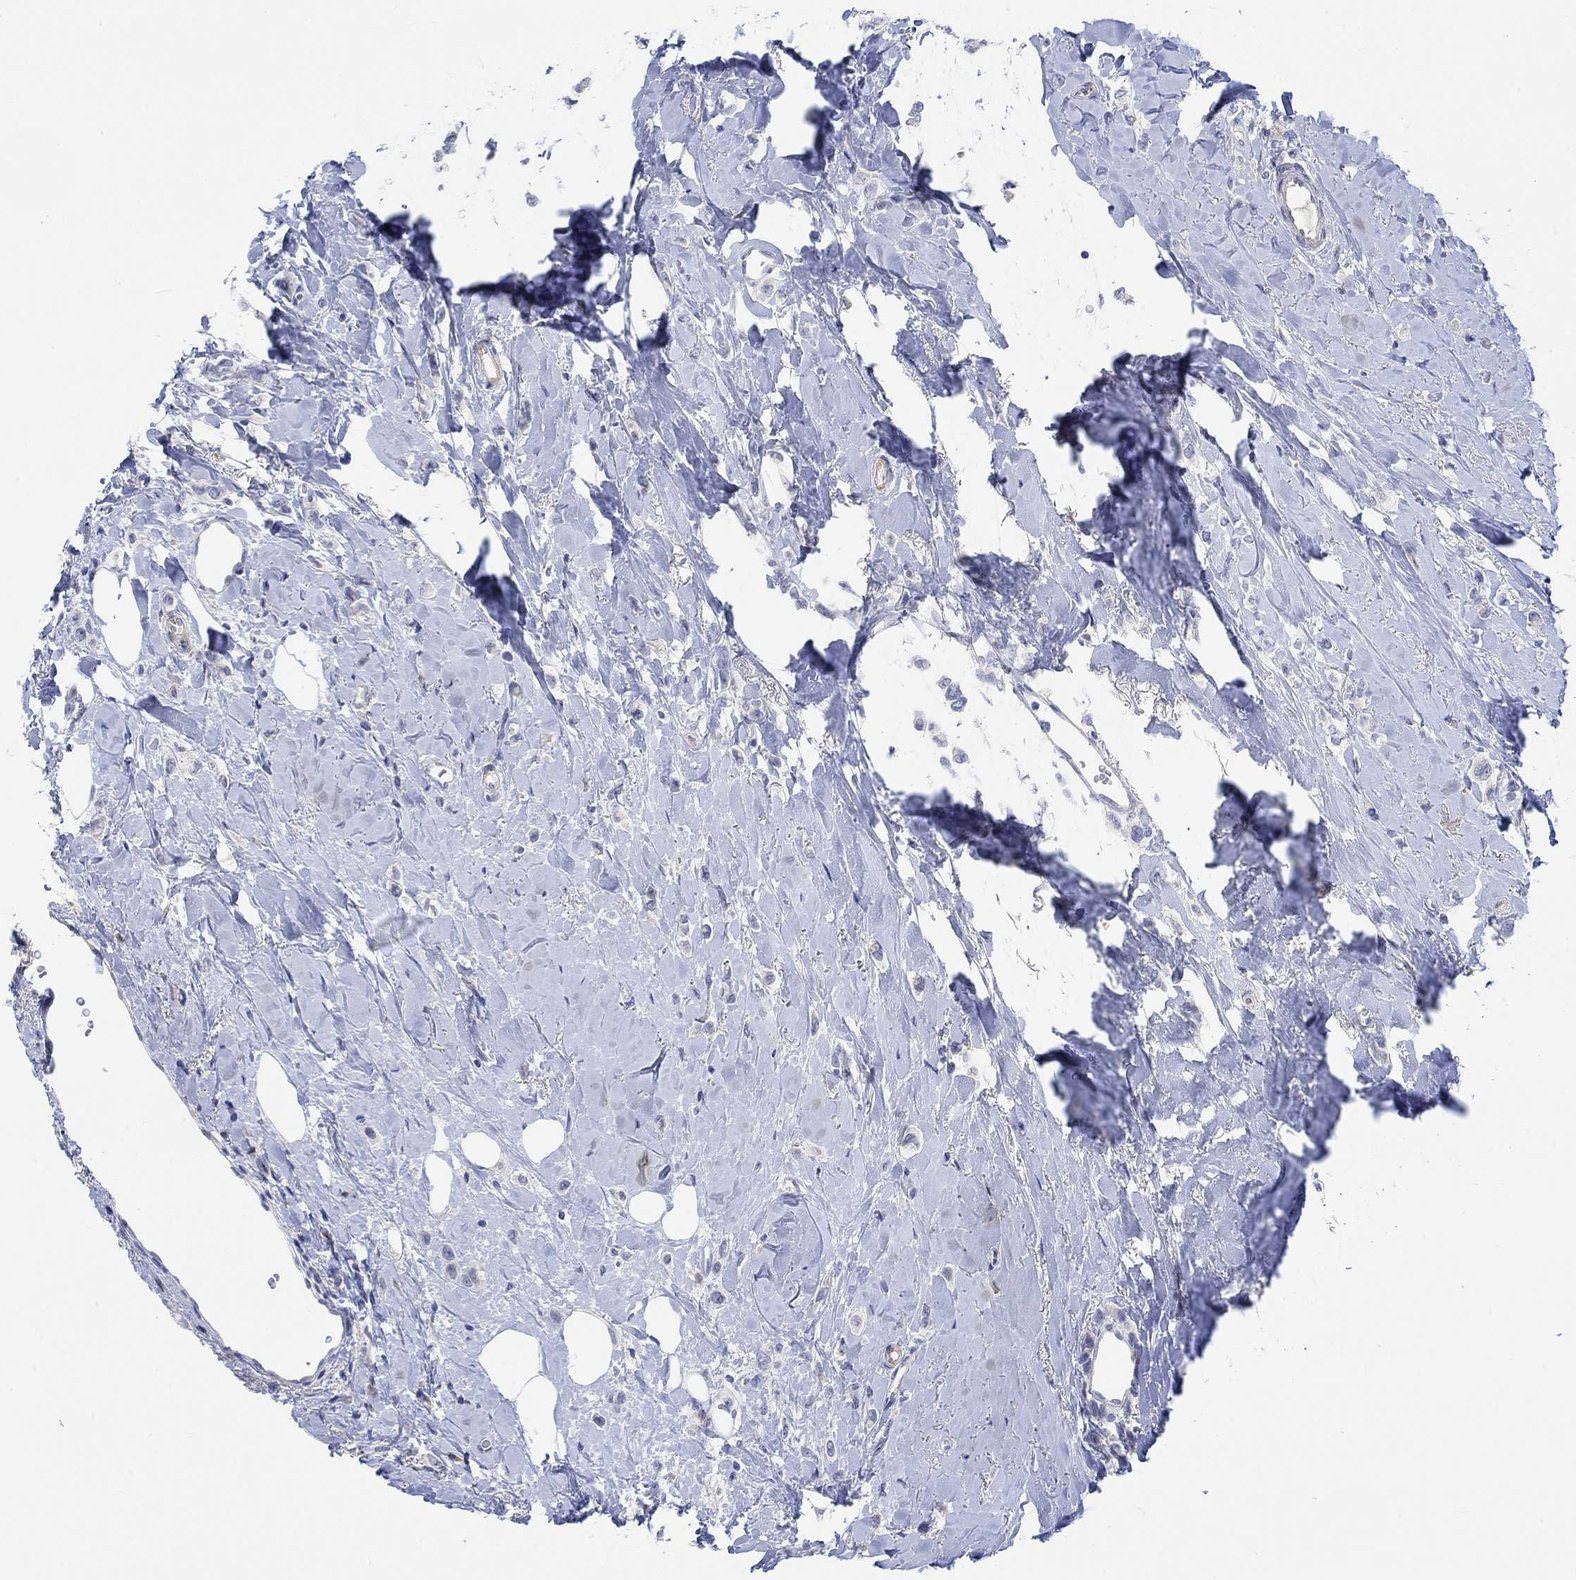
{"staining": {"intensity": "negative", "quantity": "none", "location": "none"}, "tissue": "breast cancer", "cell_type": "Tumor cells", "image_type": "cancer", "snomed": [{"axis": "morphology", "description": "Lobular carcinoma"}, {"axis": "topography", "description": "Breast"}], "caption": "Tumor cells are negative for brown protein staining in breast lobular carcinoma.", "gene": "DLK1", "patient": {"sex": "female", "age": 66}}